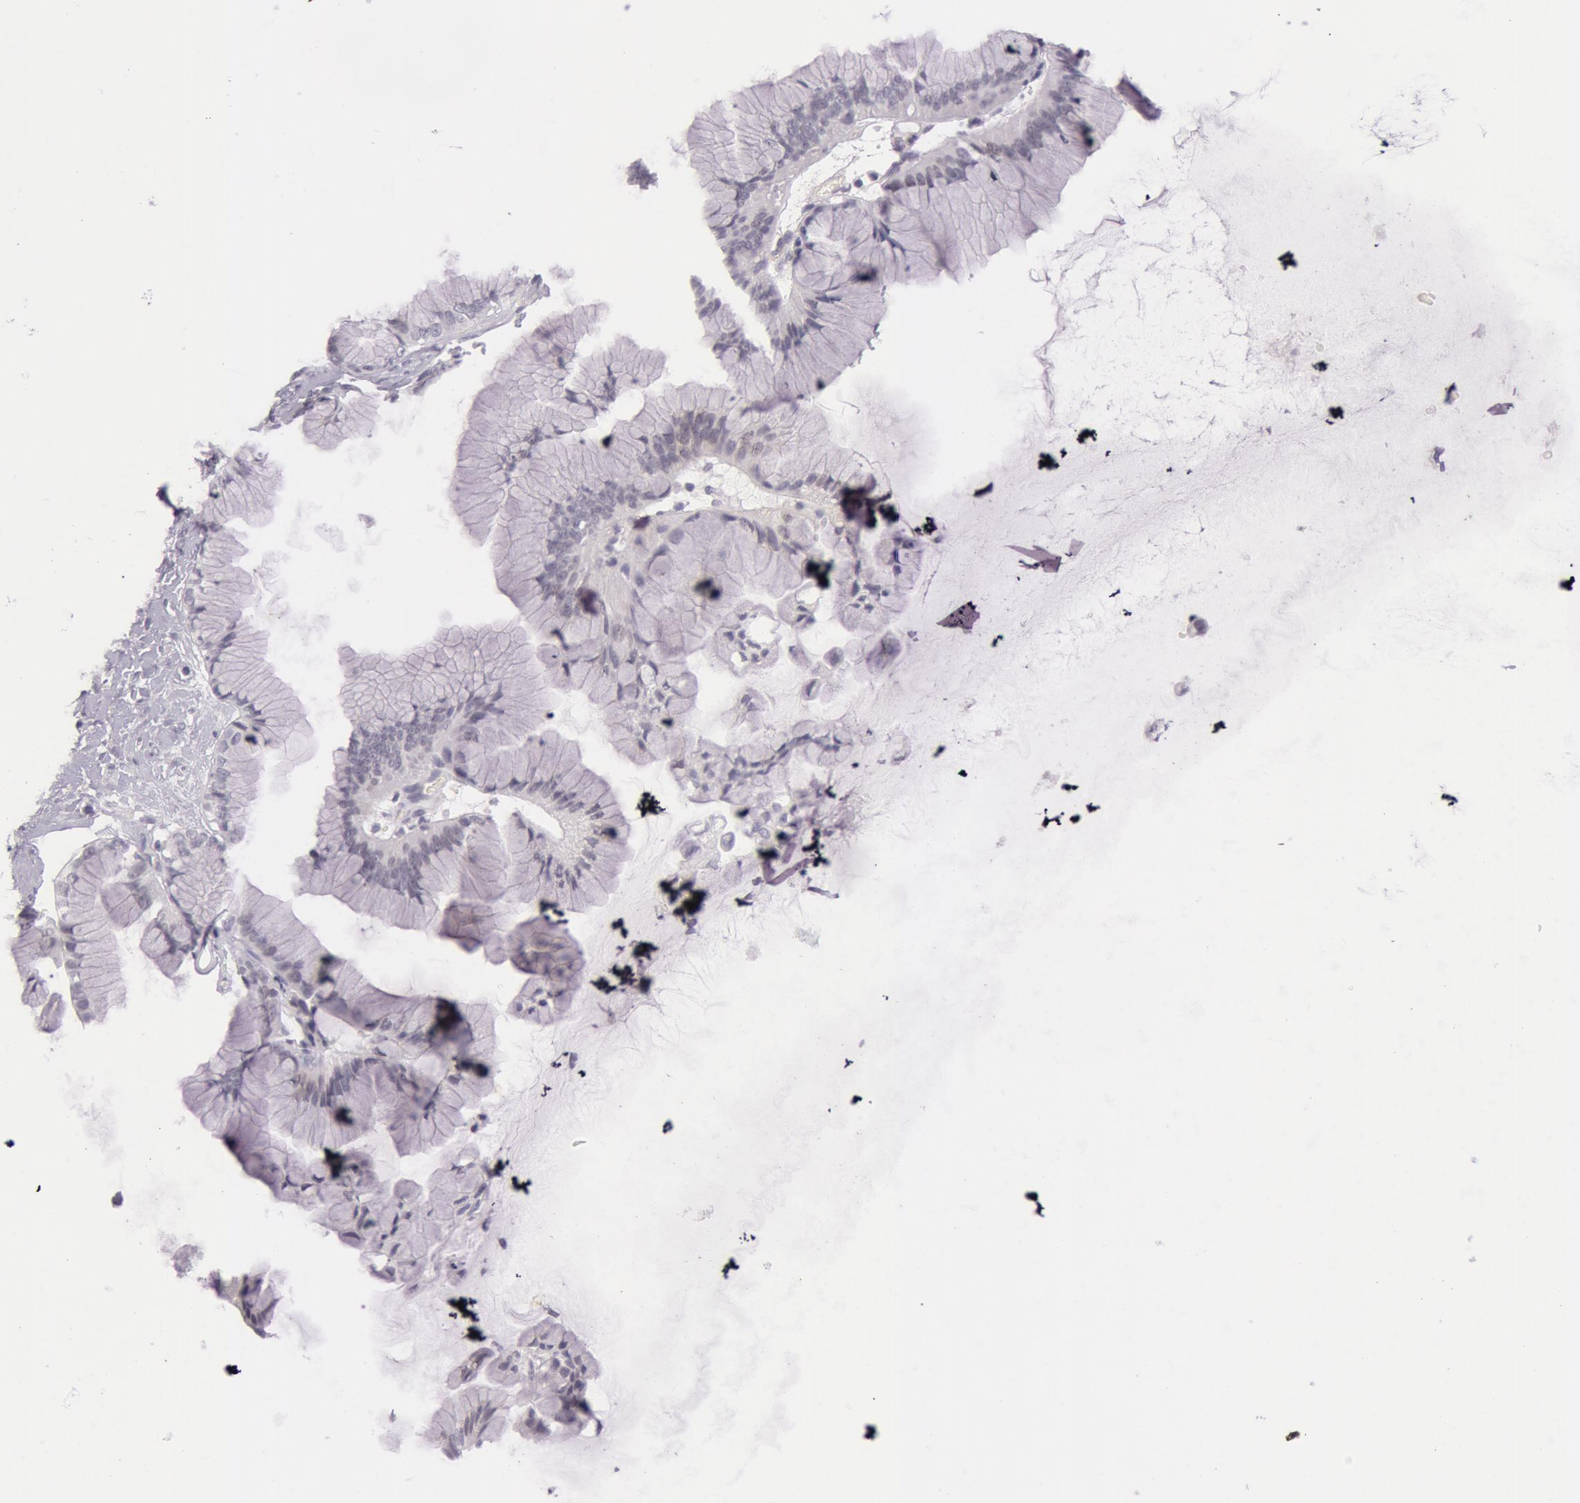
{"staining": {"intensity": "negative", "quantity": "none", "location": "none"}, "tissue": "ovarian cancer", "cell_type": "Tumor cells", "image_type": "cancer", "snomed": [{"axis": "morphology", "description": "Cystadenocarcinoma, mucinous, NOS"}, {"axis": "topography", "description": "Ovary"}], "caption": "An IHC histopathology image of mucinous cystadenocarcinoma (ovarian) is shown. There is no staining in tumor cells of mucinous cystadenocarcinoma (ovarian).", "gene": "RBMY1F", "patient": {"sex": "female", "age": 41}}